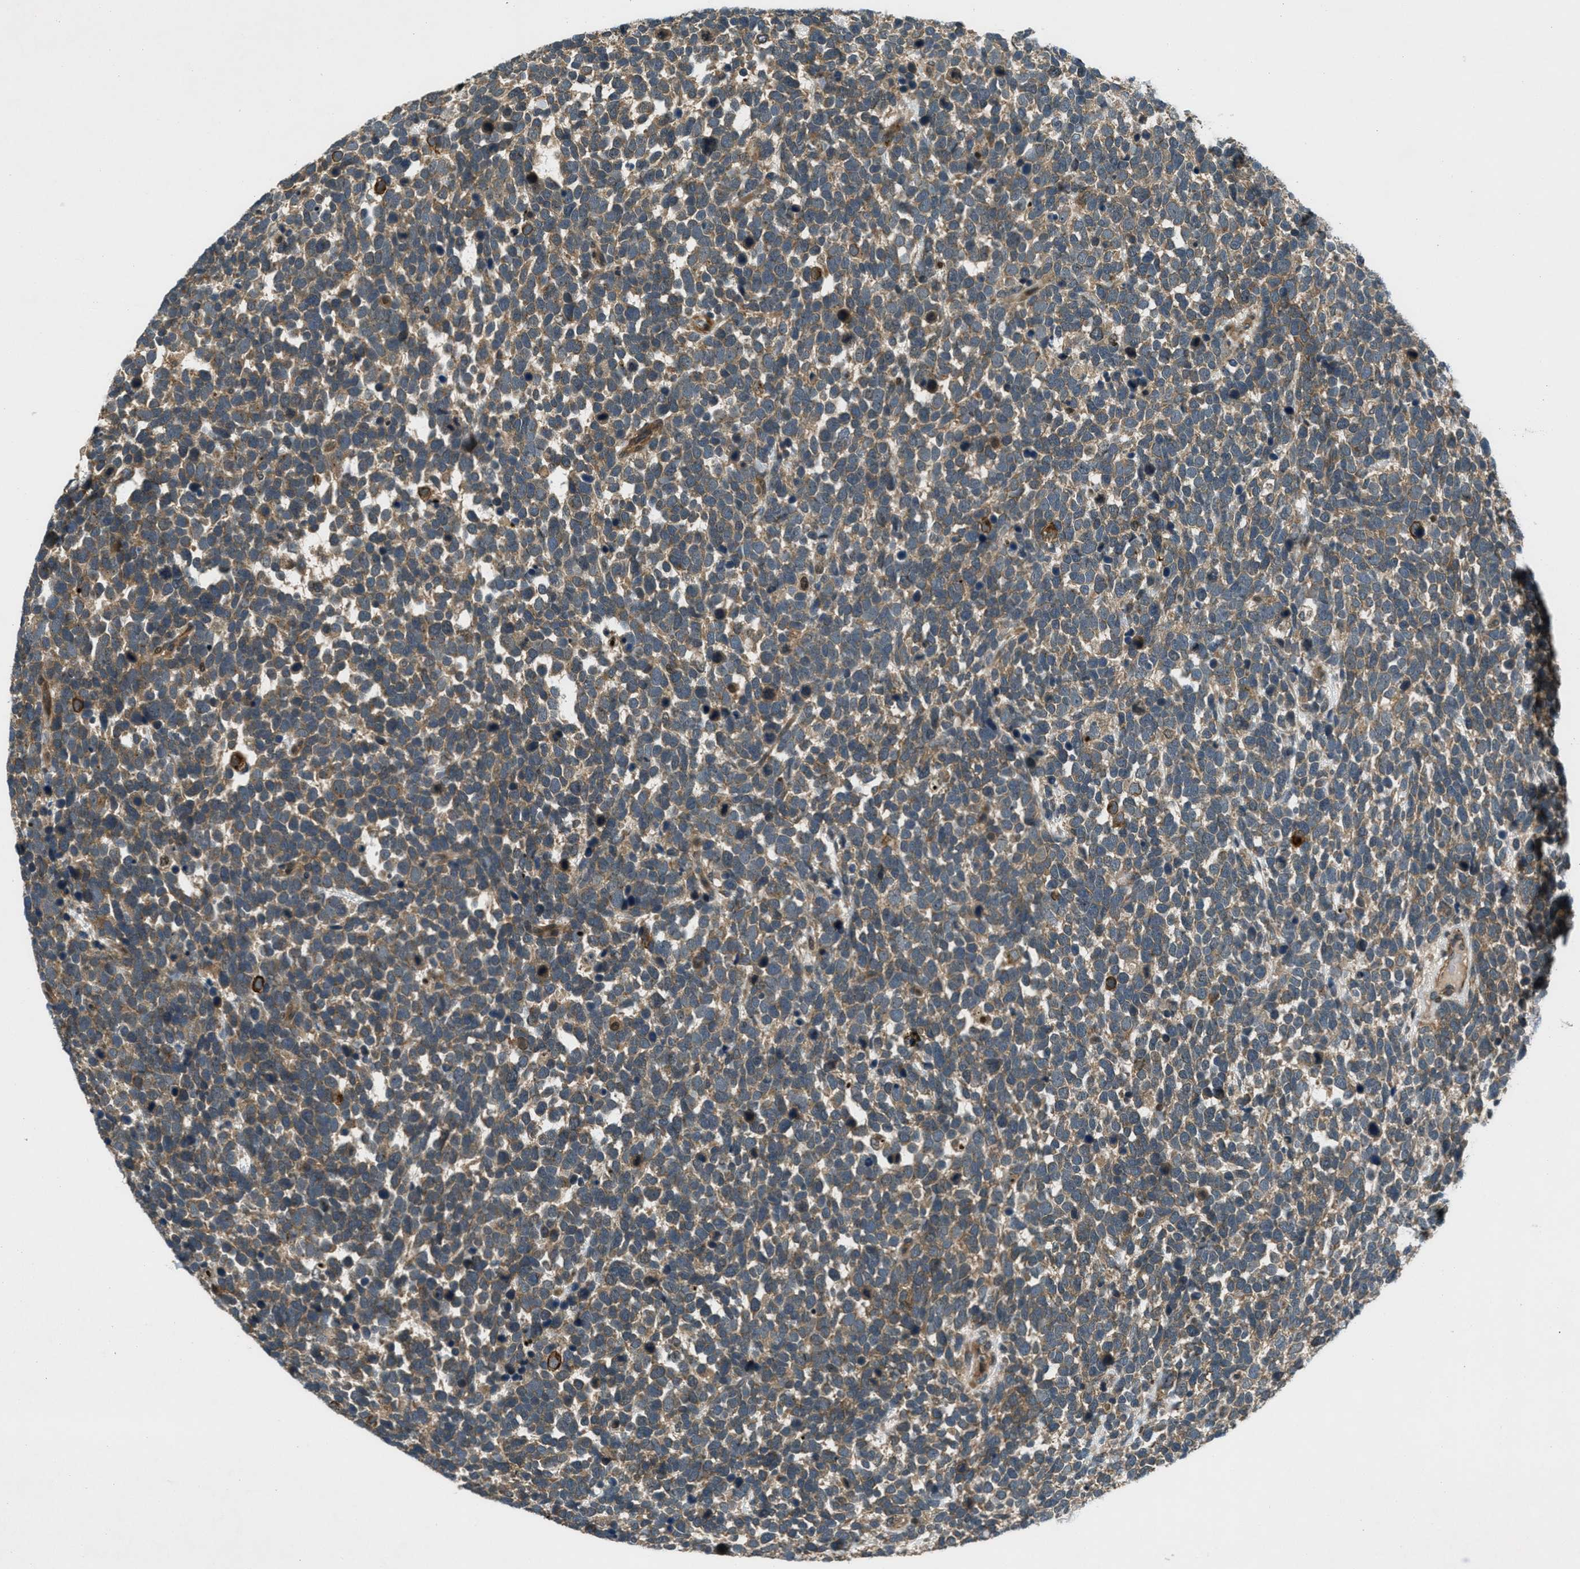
{"staining": {"intensity": "moderate", "quantity": ">75%", "location": "cytoplasmic/membranous"}, "tissue": "urothelial cancer", "cell_type": "Tumor cells", "image_type": "cancer", "snomed": [{"axis": "morphology", "description": "Urothelial carcinoma, High grade"}, {"axis": "topography", "description": "Urinary bladder"}], "caption": "IHC histopathology image of neoplastic tissue: human high-grade urothelial carcinoma stained using immunohistochemistry (IHC) displays medium levels of moderate protein expression localized specifically in the cytoplasmic/membranous of tumor cells, appearing as a cytoplasmic/membranous brown color.", "gene": "EPSTI1", "patient": {"sex": "female", "age": 82}}